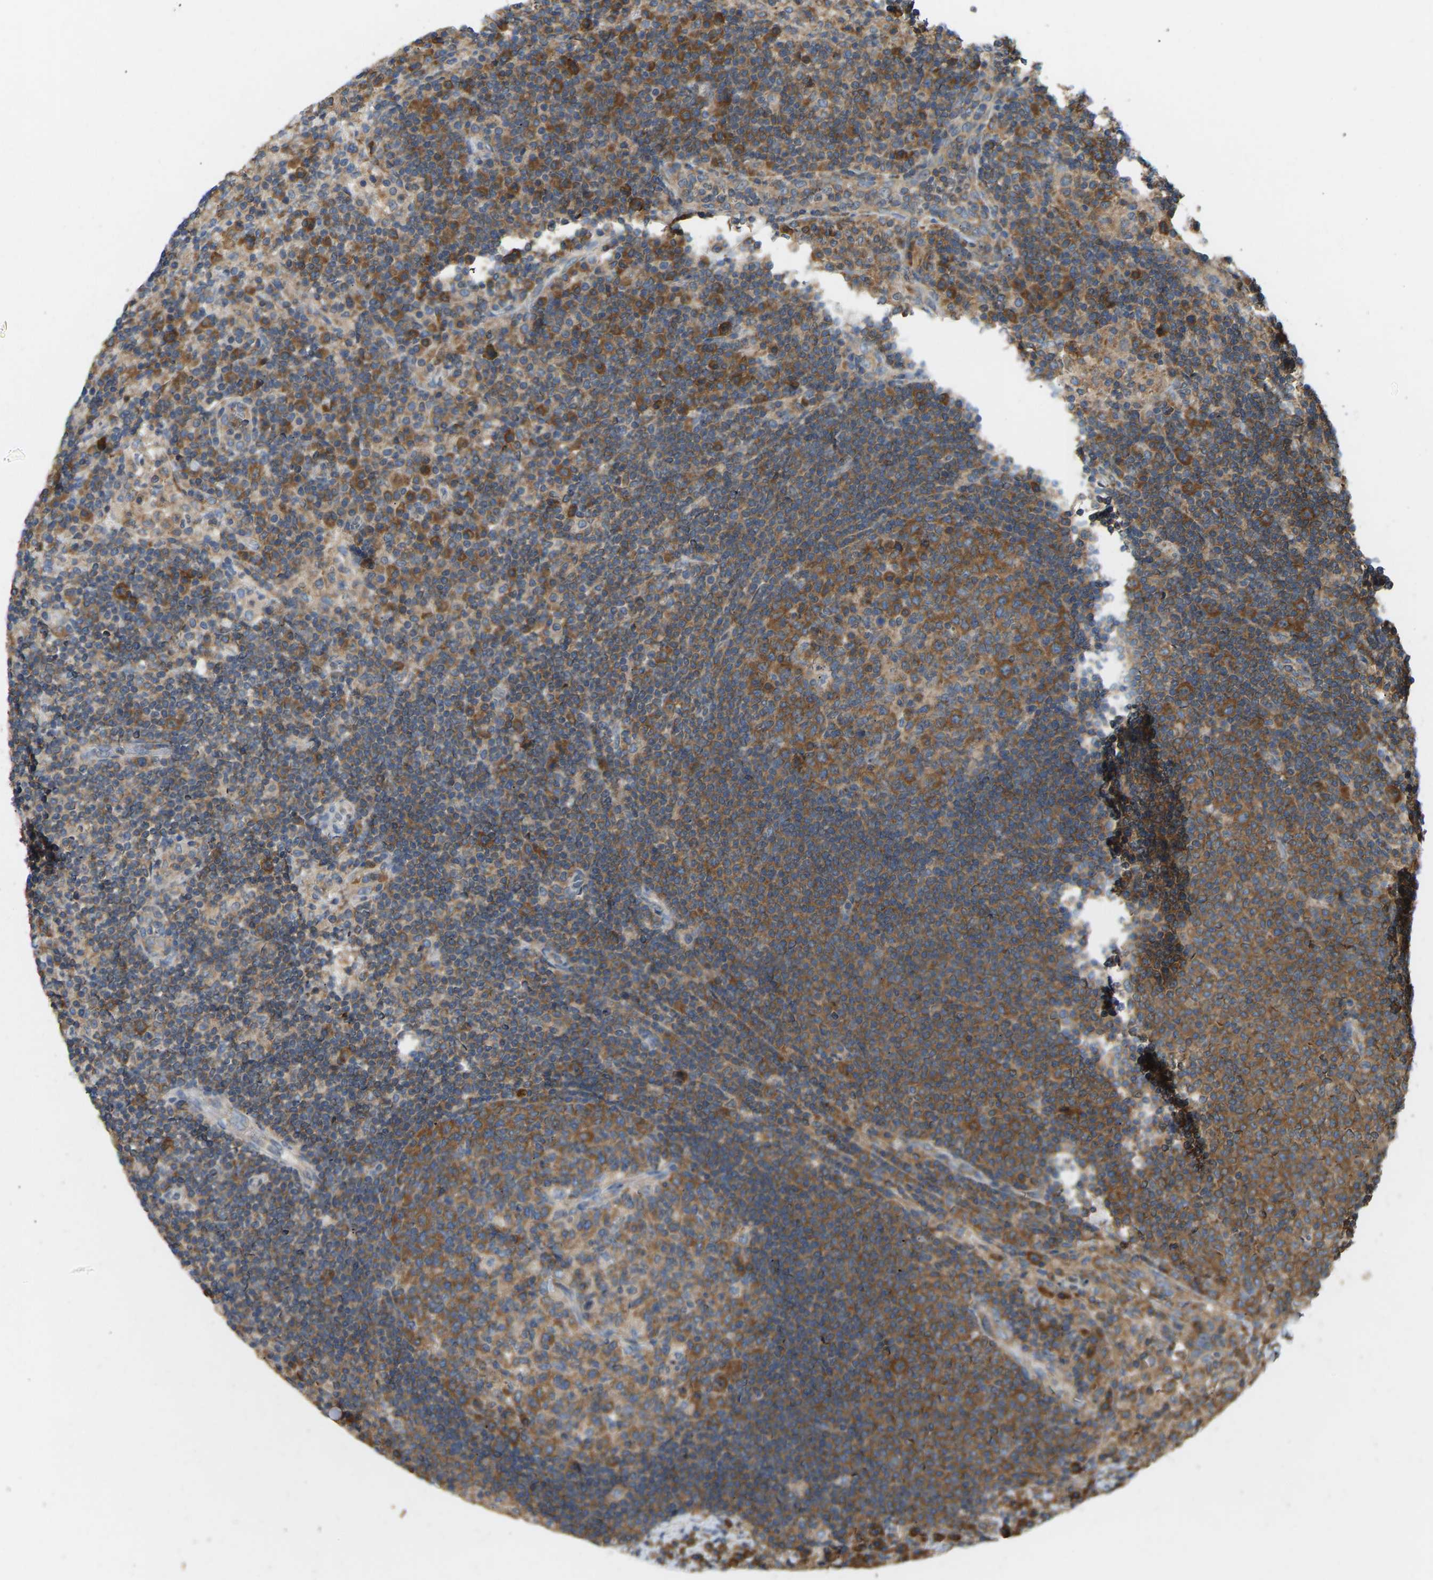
{"staining": {"intensity": "moderate", "quantity": ">75%", "location": "cytoplasmic/membranous"}, "tissue": "lymph node", "cell_type": "Germinal center cells", "image_type": "normal", "snomed": [{"axis": "morphology", "description": "Normal tissue, NOS"}, {"axis": "topography", "description": "Lymph node"}], "caption": "This micrograph reveals unremarkable lymph node stained with IHC to label a protein in brown. The cytoplasmic/membranous of germinal center cells show moderate positivity for the protein. Nuclei are counter-stained blue.", "gene": "RPS6KB2", "patient": {"sex": "female", "age": 53}}